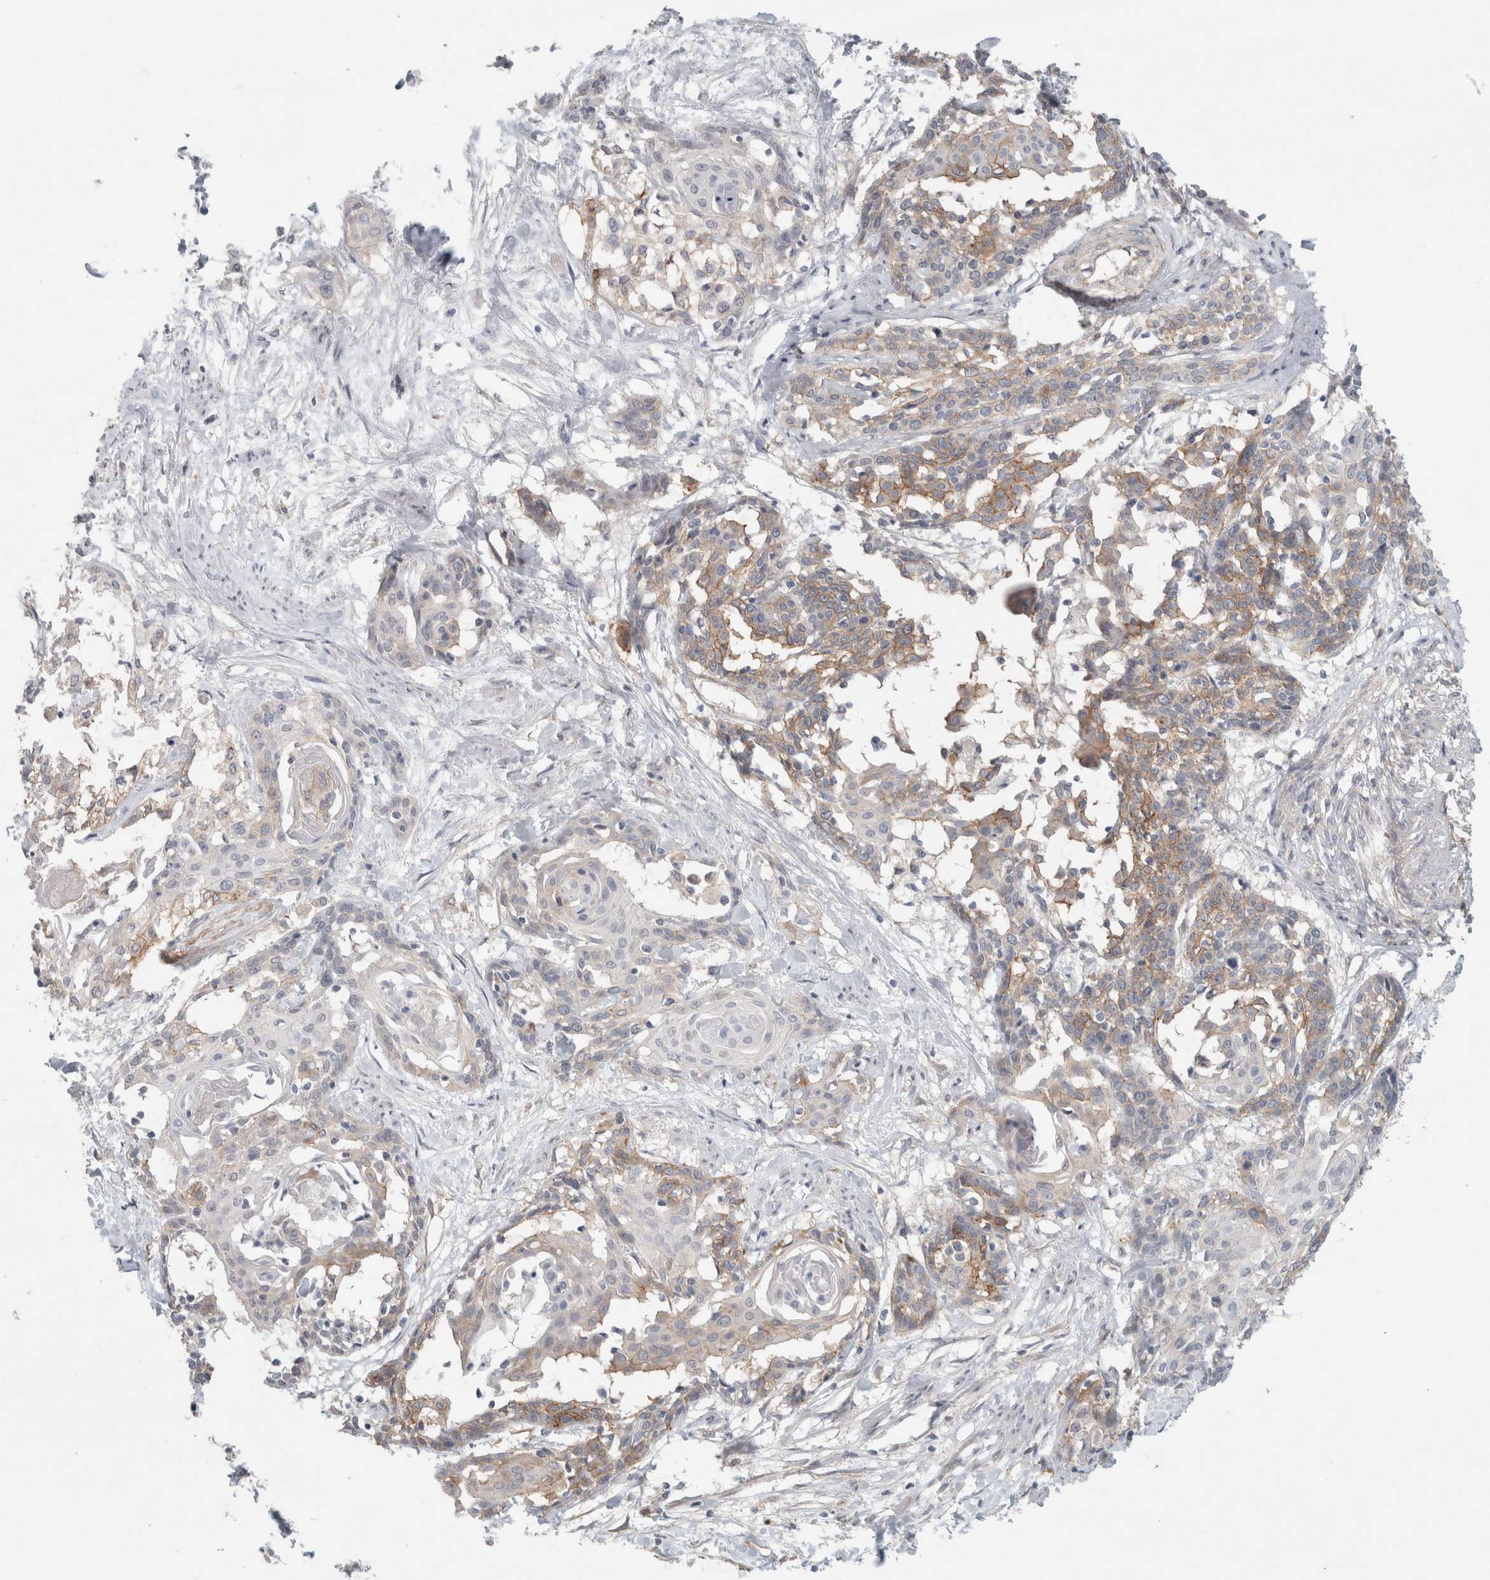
{"staining": {"intensity": "weak", "quantity": "<25%", "location": "cytoplasmic/membranous"}, "tissue": "cervical cancer", "cell_type": "Tumor cells", "image_type": "cancer", "snomed": [{"axis": "morphology", "description": "Squamous cell carcinoma, NOS"}, {"axis": "topography", "description": "Cervix"}], "caption": "The micrograph demonstrates no staining of tumor cells in cervical cancer (squamous cell carcinoma).", "gene": "RASAL2", "patient": {"sex": "female", "age": 57}}